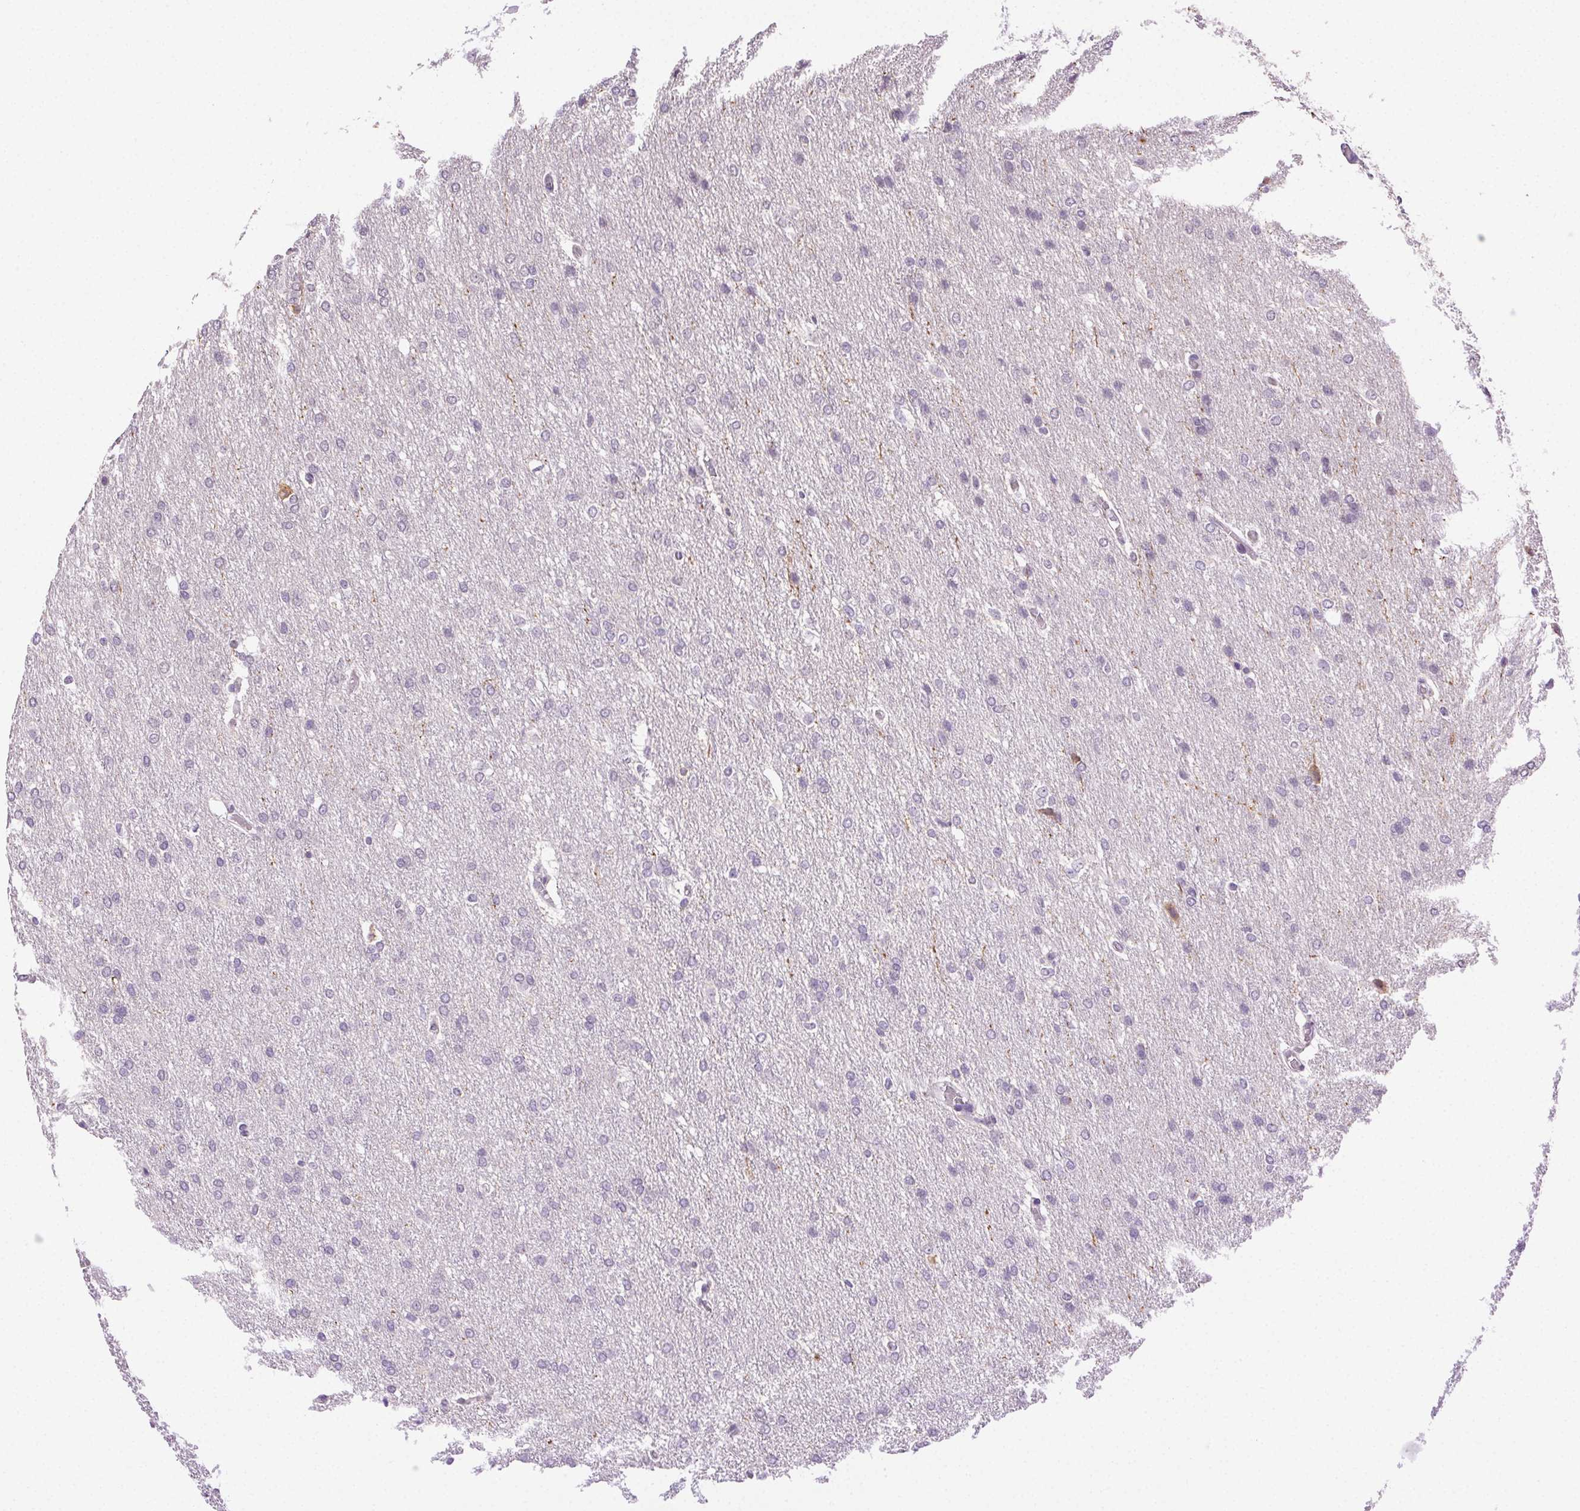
{"staining": {"intensity": "negative", "quantity": "none", "location": "none"}, "tissue": "glioma", "cell_type": "Tumor cells", "image_type": "cancer", "snomed": [{"axis": "morphology", "description": "Glioma, malignant, High grade"}, {"axis": "topography", "description": "Brain"}], "caption": "DAB immunohistochemical staining of glioma shows no significant positivity in tumor cells. Brightfield microscopy of immunohistochemistry (IHC) stained with DAB (brown) and hematoxylin (blue), captured at high magnification.", "gene": "CLDN10", "patient": {"sex": "male", "age": 68}}